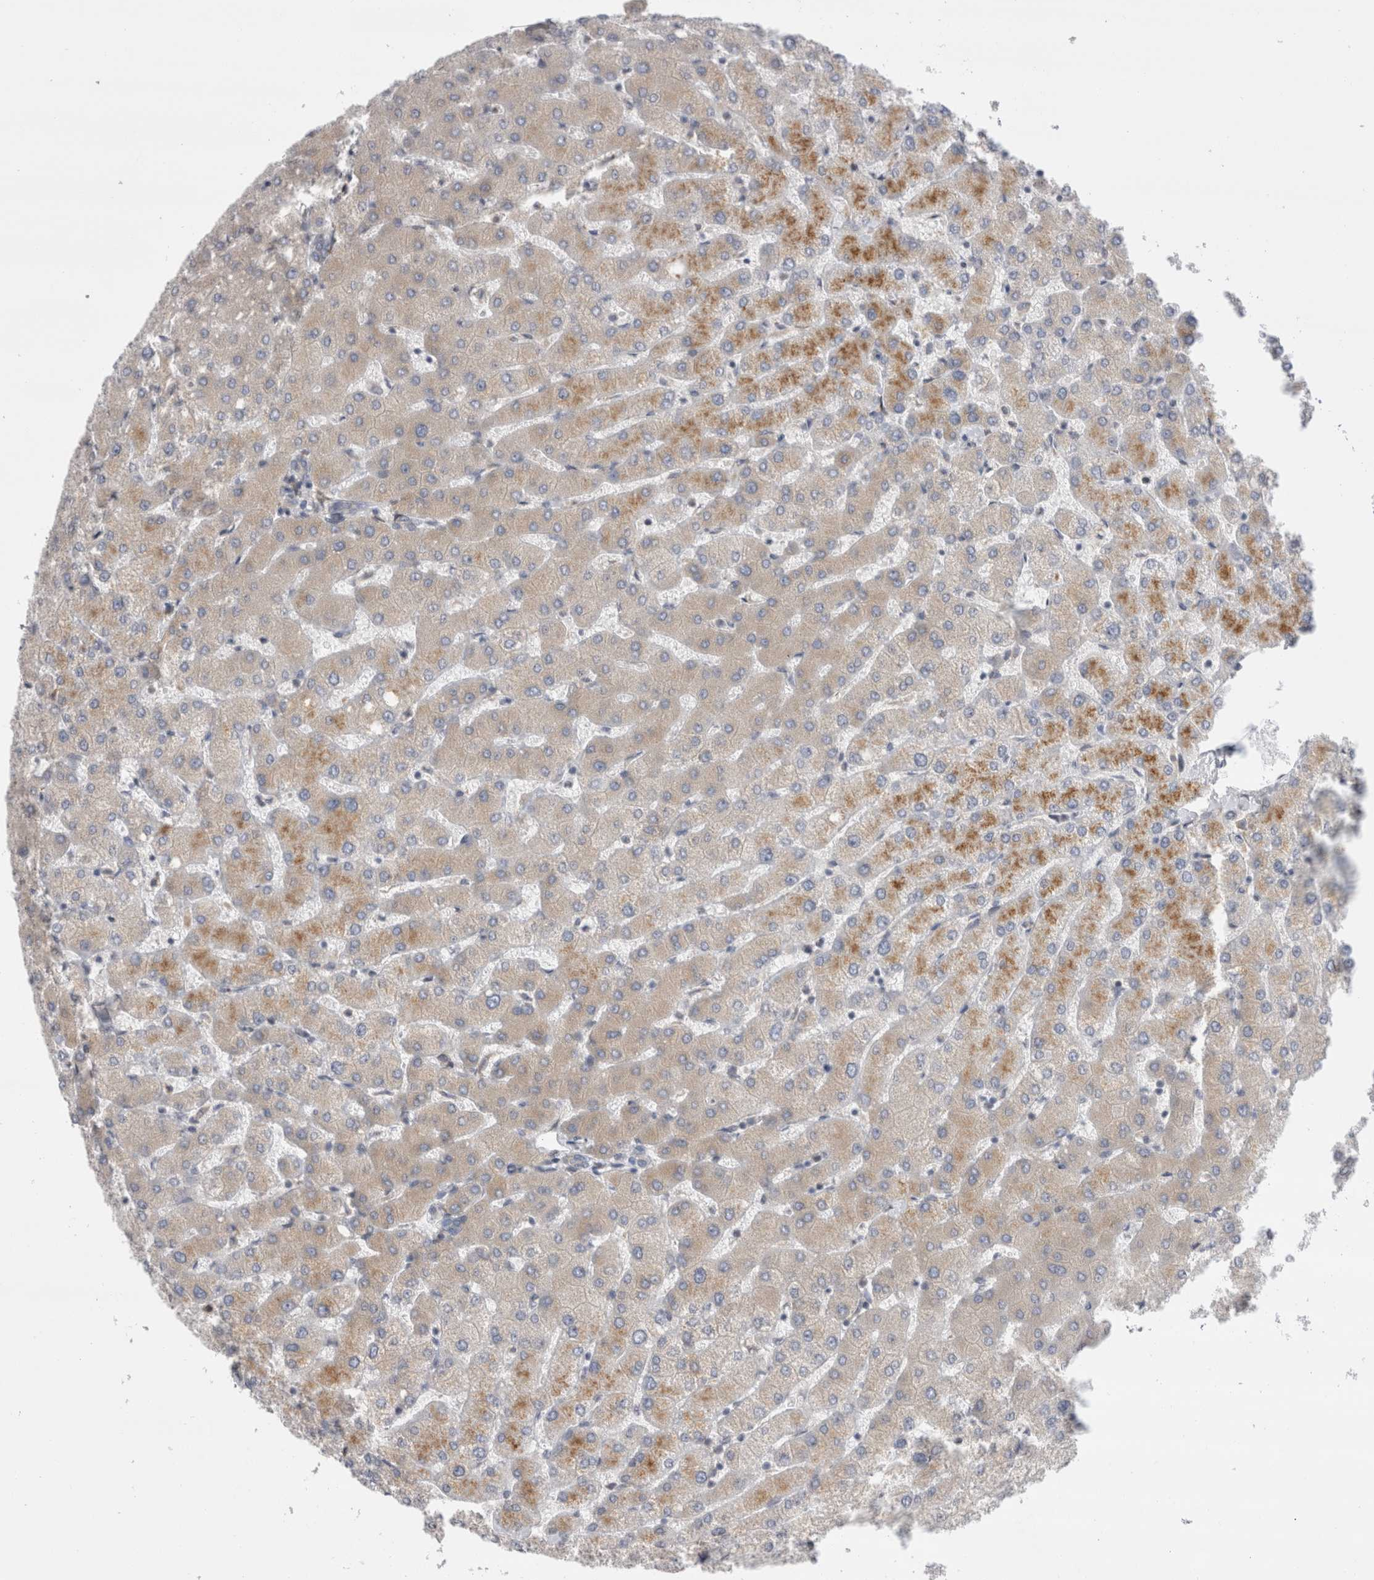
{"staining": {"intensity": "negative", "quantity": "none", "location": "none"}, "tissue": "liver", "cell_type": "Cholangiocytes", "image_type": "normal", "snomed": [{"axis": "morphology", "description": "Normal tissue, NOS"}, {"axis": "topography", "description": "Liver"}], "caption": "The IHC image has no significant staining in cholangiocytes of liver. Brightfield microscopy of immunohistochemistry (IHC) stained with DAB (brown) and hematoxylin (blue), captured at high magnification.", "gene": "VCPIP1", "patient": {"sex": "female", "age": 54}}